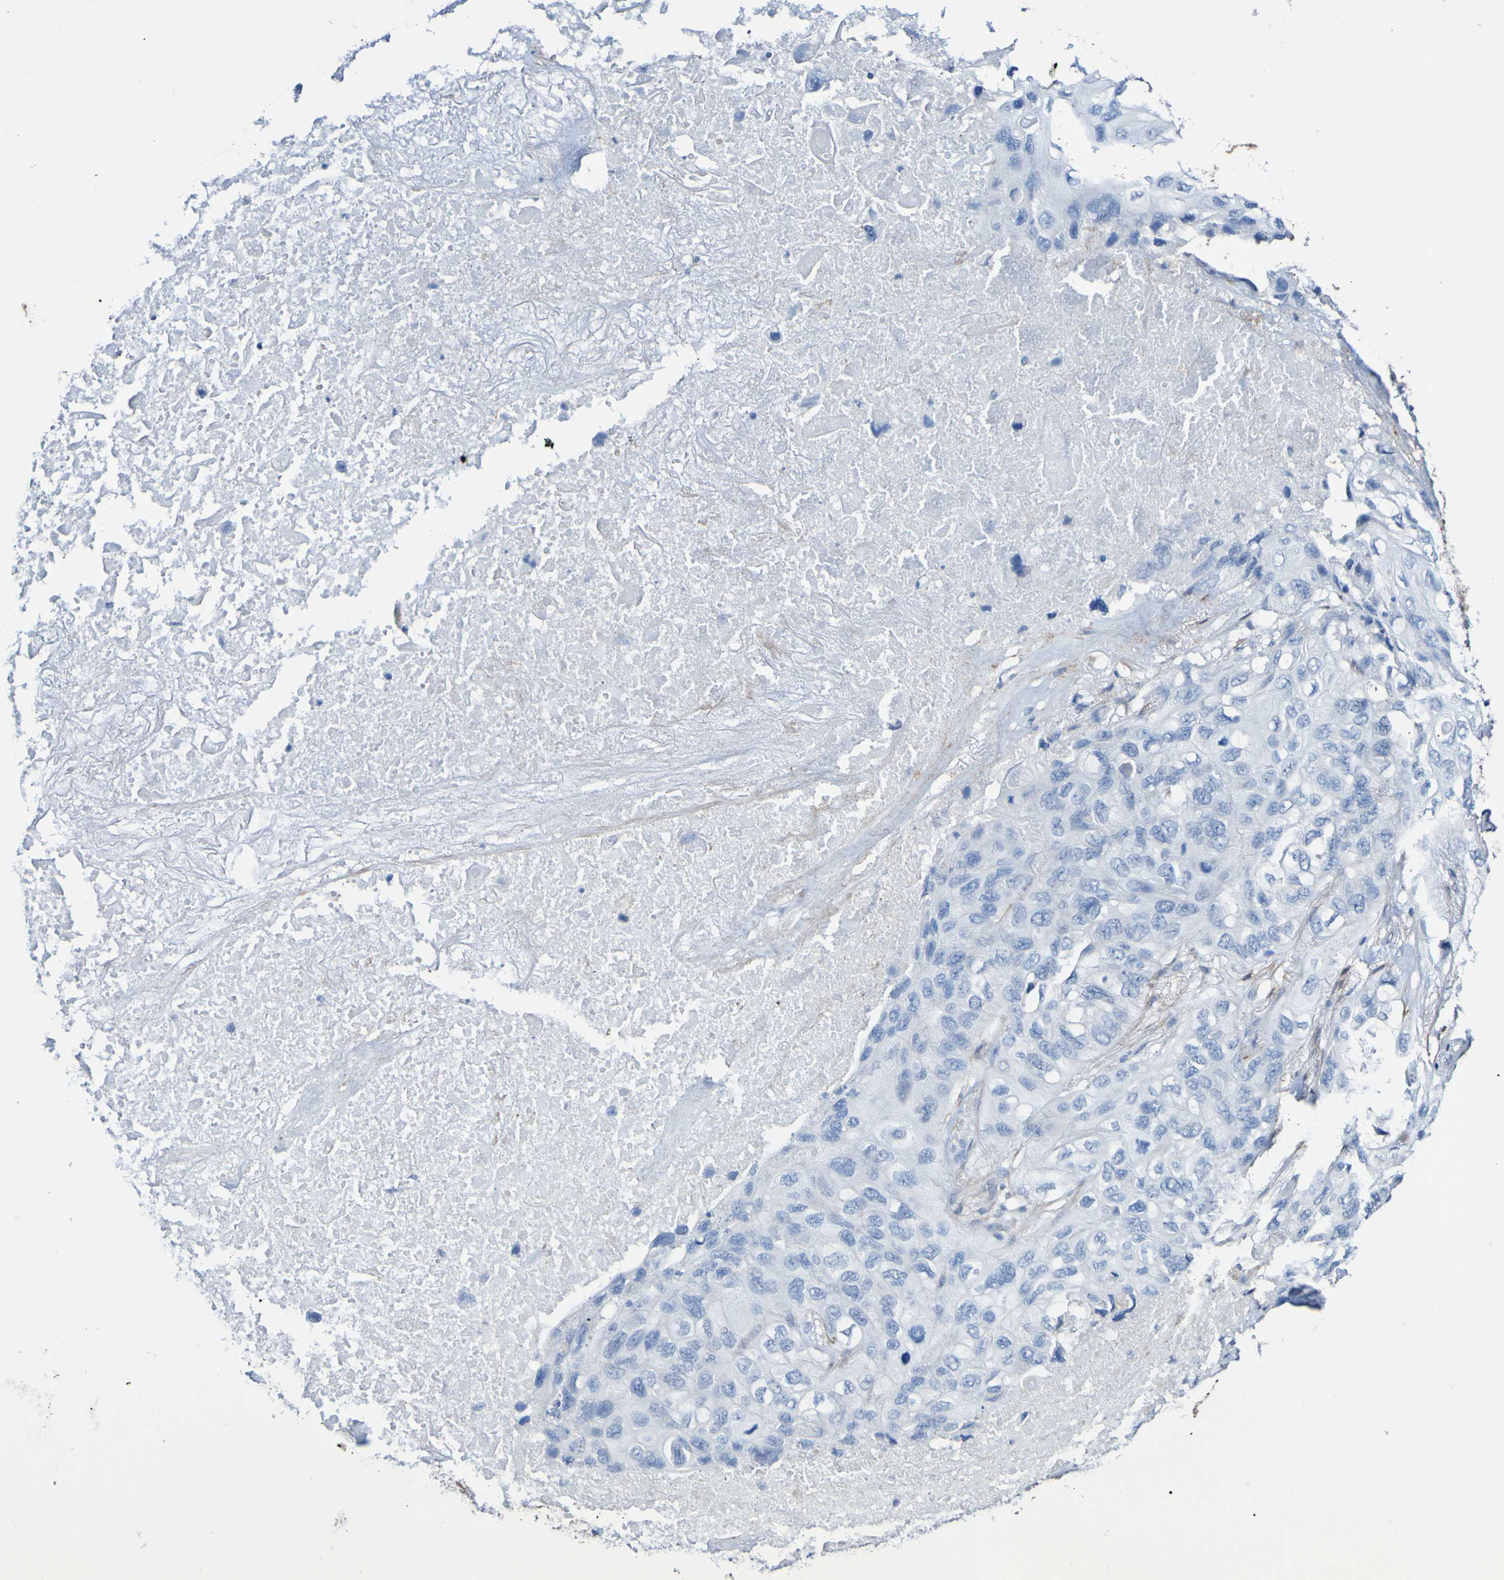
{"staining": {"intensity": "negative", "quantity": "none", "location": "none"}, "tissue": "lung cancer", "cell_type": "Tumor cells", "image_type": "cancer", "snomed": [{"axis": "morphology", "description": "Squamous cell carcinoma, NOS"}, {"axis": "topography", "description": "Lung"}], "caption": "The immunohistochemistry image has no significant expression in tumor cells of lung squamous cell carcinoma tissue.", "gene": "SGCB", "patient": {"sex": "female", "age": 73}}